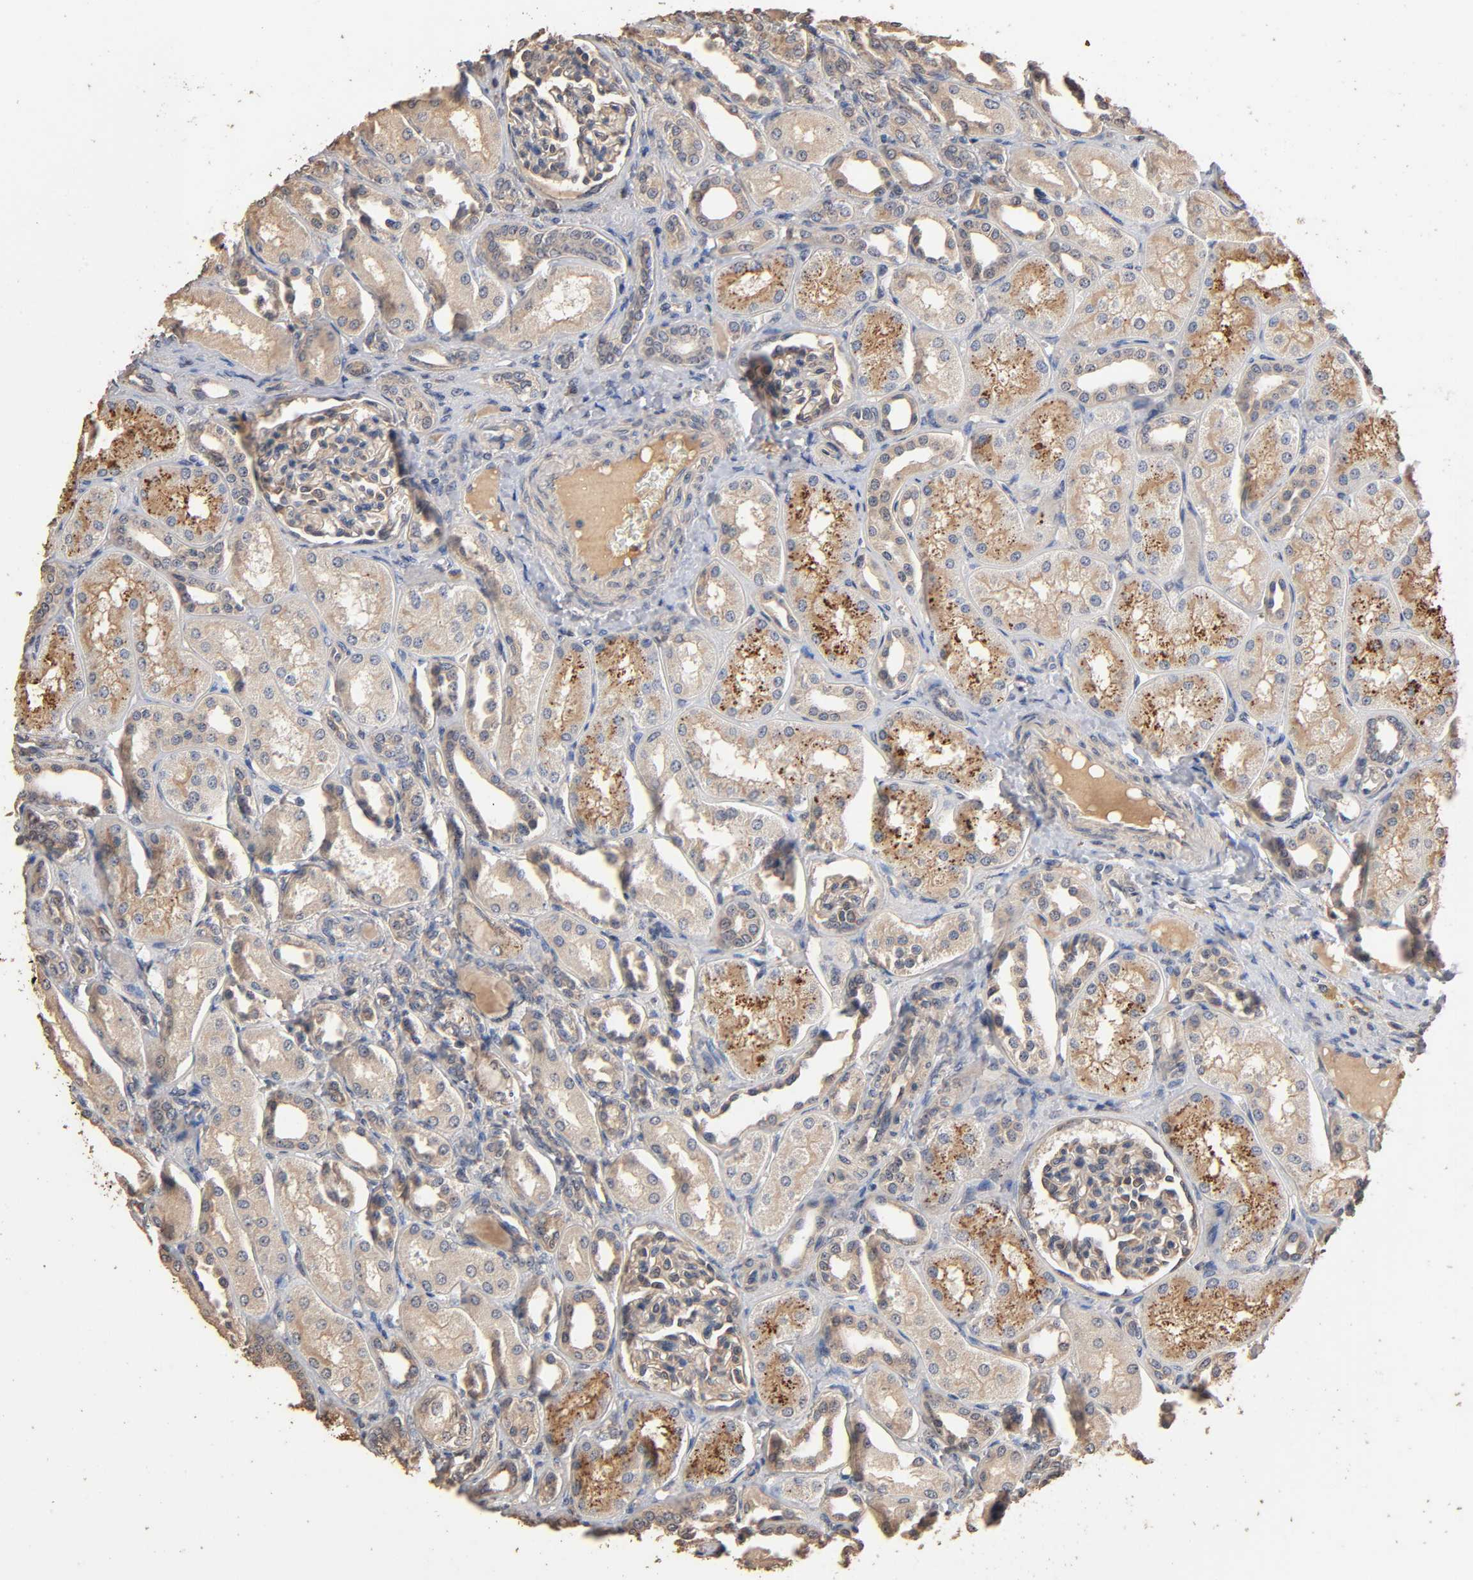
{"staining": {"intensity": "weak", "quantity": ">75%", "location": "cytoplasmic/membranous"}, "tissue": "kidney", "cell_type": "Cells in glomeruli", "image_type": "normal", "snomed": [{"axis": "morphology", "description": "Normal tissue, NOS"}, {"axis": "topography", "description": "Kidney"}], "caption": "Normal kidney was stained to show a protein in brown. There is low levels of weak cytoplasmic/membranous staining in about >75% of cells in glomeruli.", "gene": "ARHGEF7", "patient": {"sex": "male", "age": 7}}